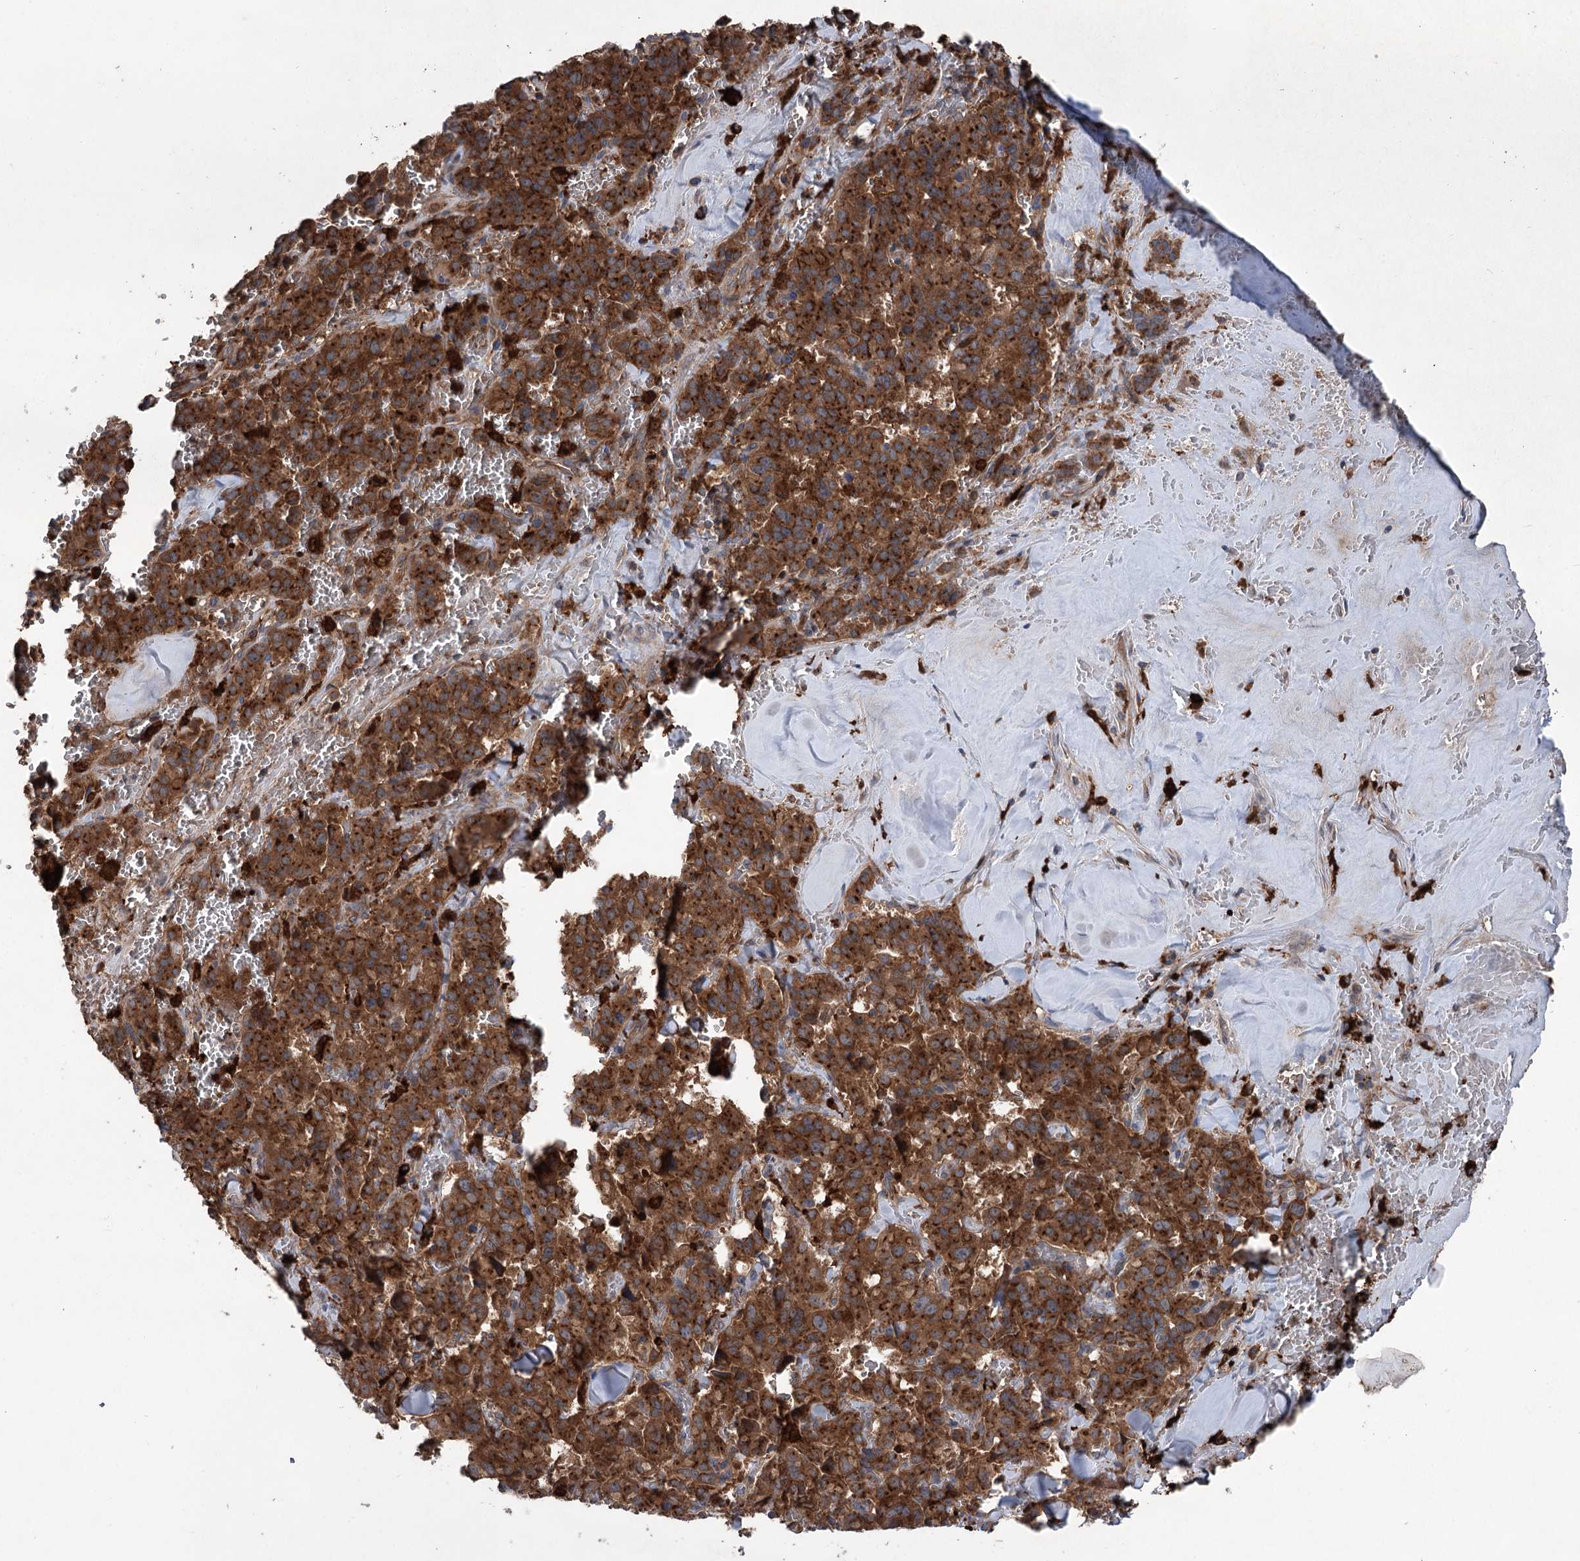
{"staining": {"intensity": "strong", "quantity": ">75%", "location": "cytoplasmic/membranous"}, "tissue": "pancreatic cancer", "cell_type": "Tumor cells", "image_type": "cancer", "snomed": [{"axis": "morphology", "description": "Adenocarcinoma, NOS"}, {"axis": "topography", "description": "Pancreas"}], "caption": "Immunohistochemical staining of pancreatic cancer demonstrates strong cytoplasmic/membranous protein expression in about >75% of tumor cells.", "gene": "PPP1R21", "patient": {"sex": "male", "age": 65}}